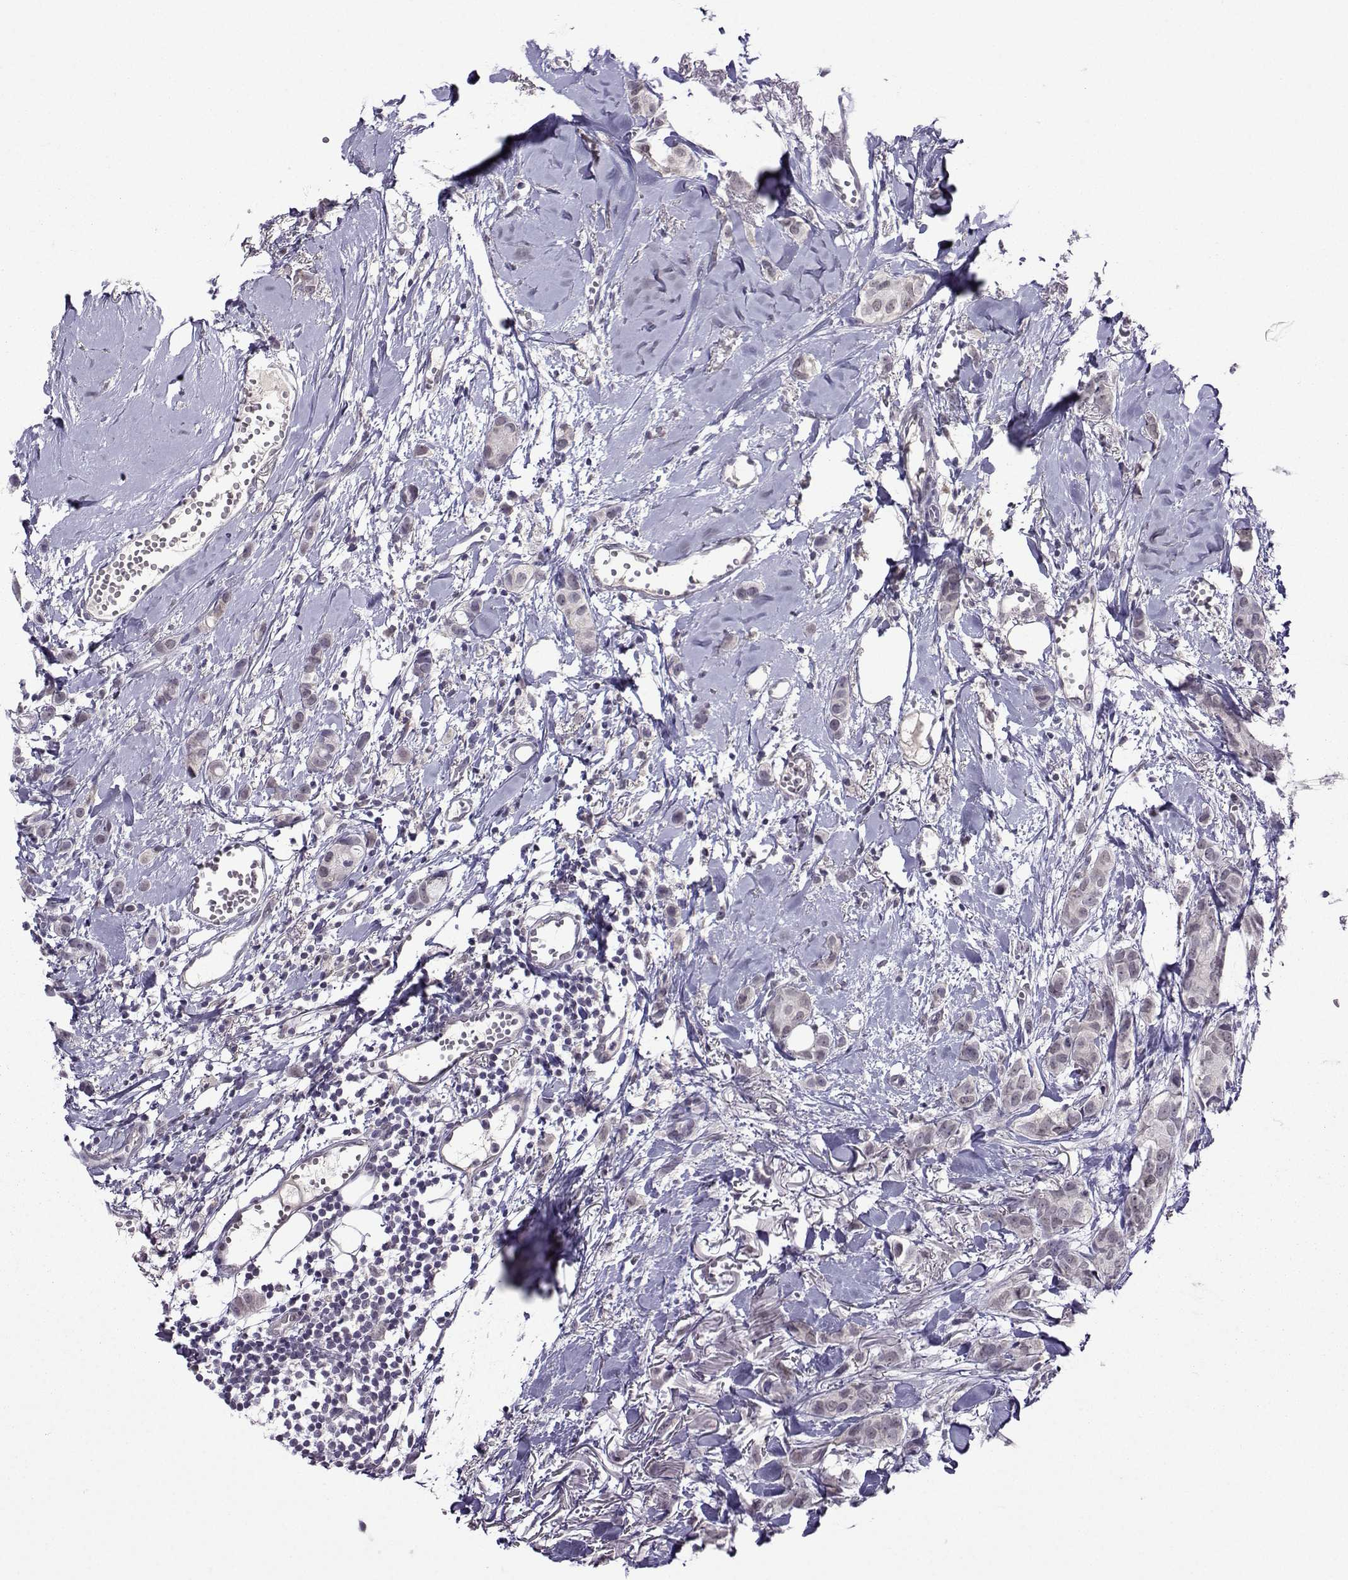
{"staining": {"intensity": "negative", "quantity": "none", "location": "none"}, "tissue": "breast cancer", "cell_type": "Tumor cells", "image_type": "cancer", "snomed": [{"axis": "morphology", "description": "Duct carcinoma"}, {"axis": "topography", "description": "Breast"}], "caption": "Immunohistochemical staining of breast cancer reveals no significant expression in tumor cells. (Immunohistochemistry, brightfield microscopy, high magnification).", "gene": "DDX20", "patient": {"sex": "female", "age": 85}}